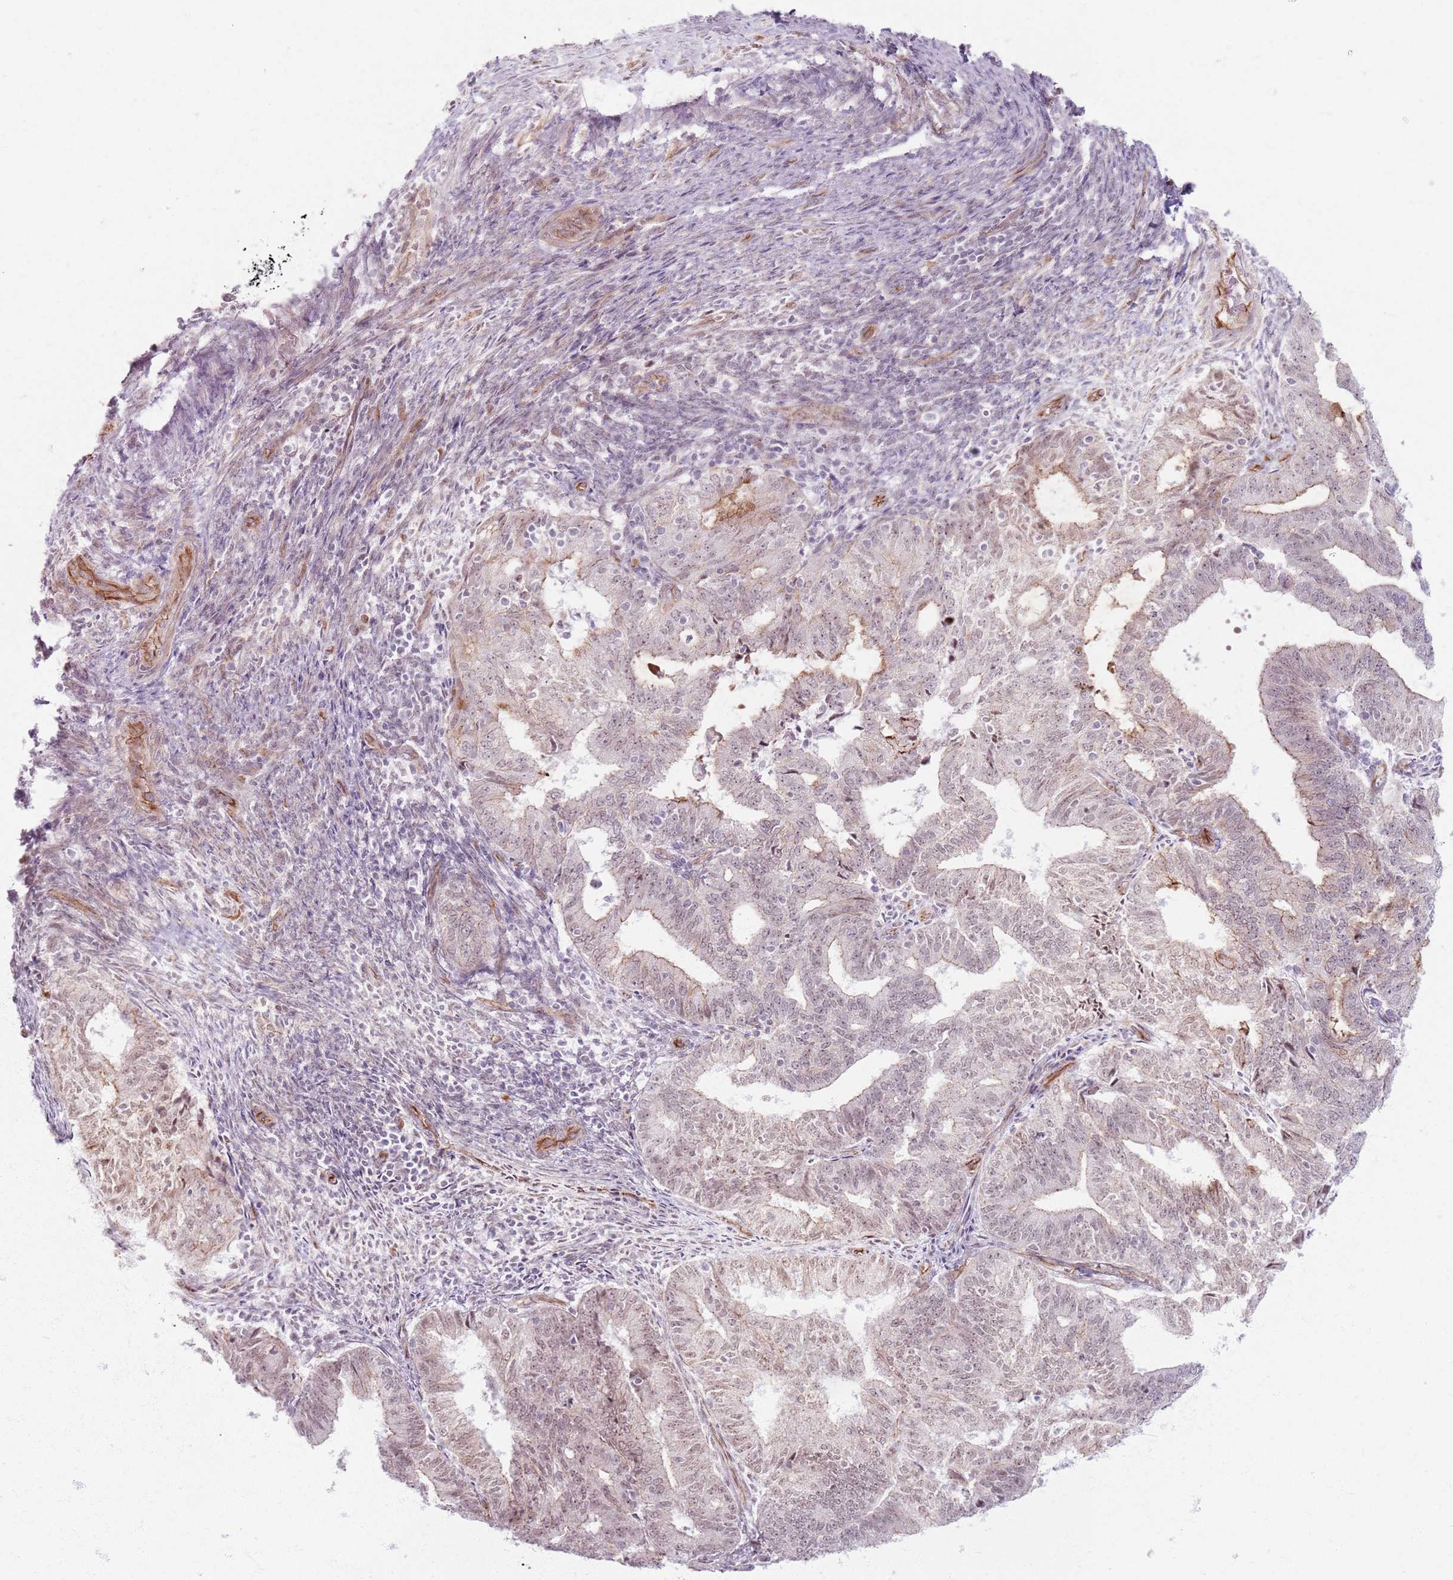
{"staining": {"intensity": "weak", "quantity": "25%-75%", "location": "nuclear"}, "tissue": "endometrial cancer", "cell_type": "Tumor cells", "image_type": "cancer", "snomed": [{"axis": "morphology", "description": "Adenocarcinoma, NOS"}, {"axis": "topography", "description": "Endometrium"}], "caption": "Protein staining reveals weak nuclear staining in approximately 25%-75% of tumor cells in endometrial cancer (adenocarcinoma).", "gene": "KCNA5", "patient": {"sex": "female", "age": 70}}